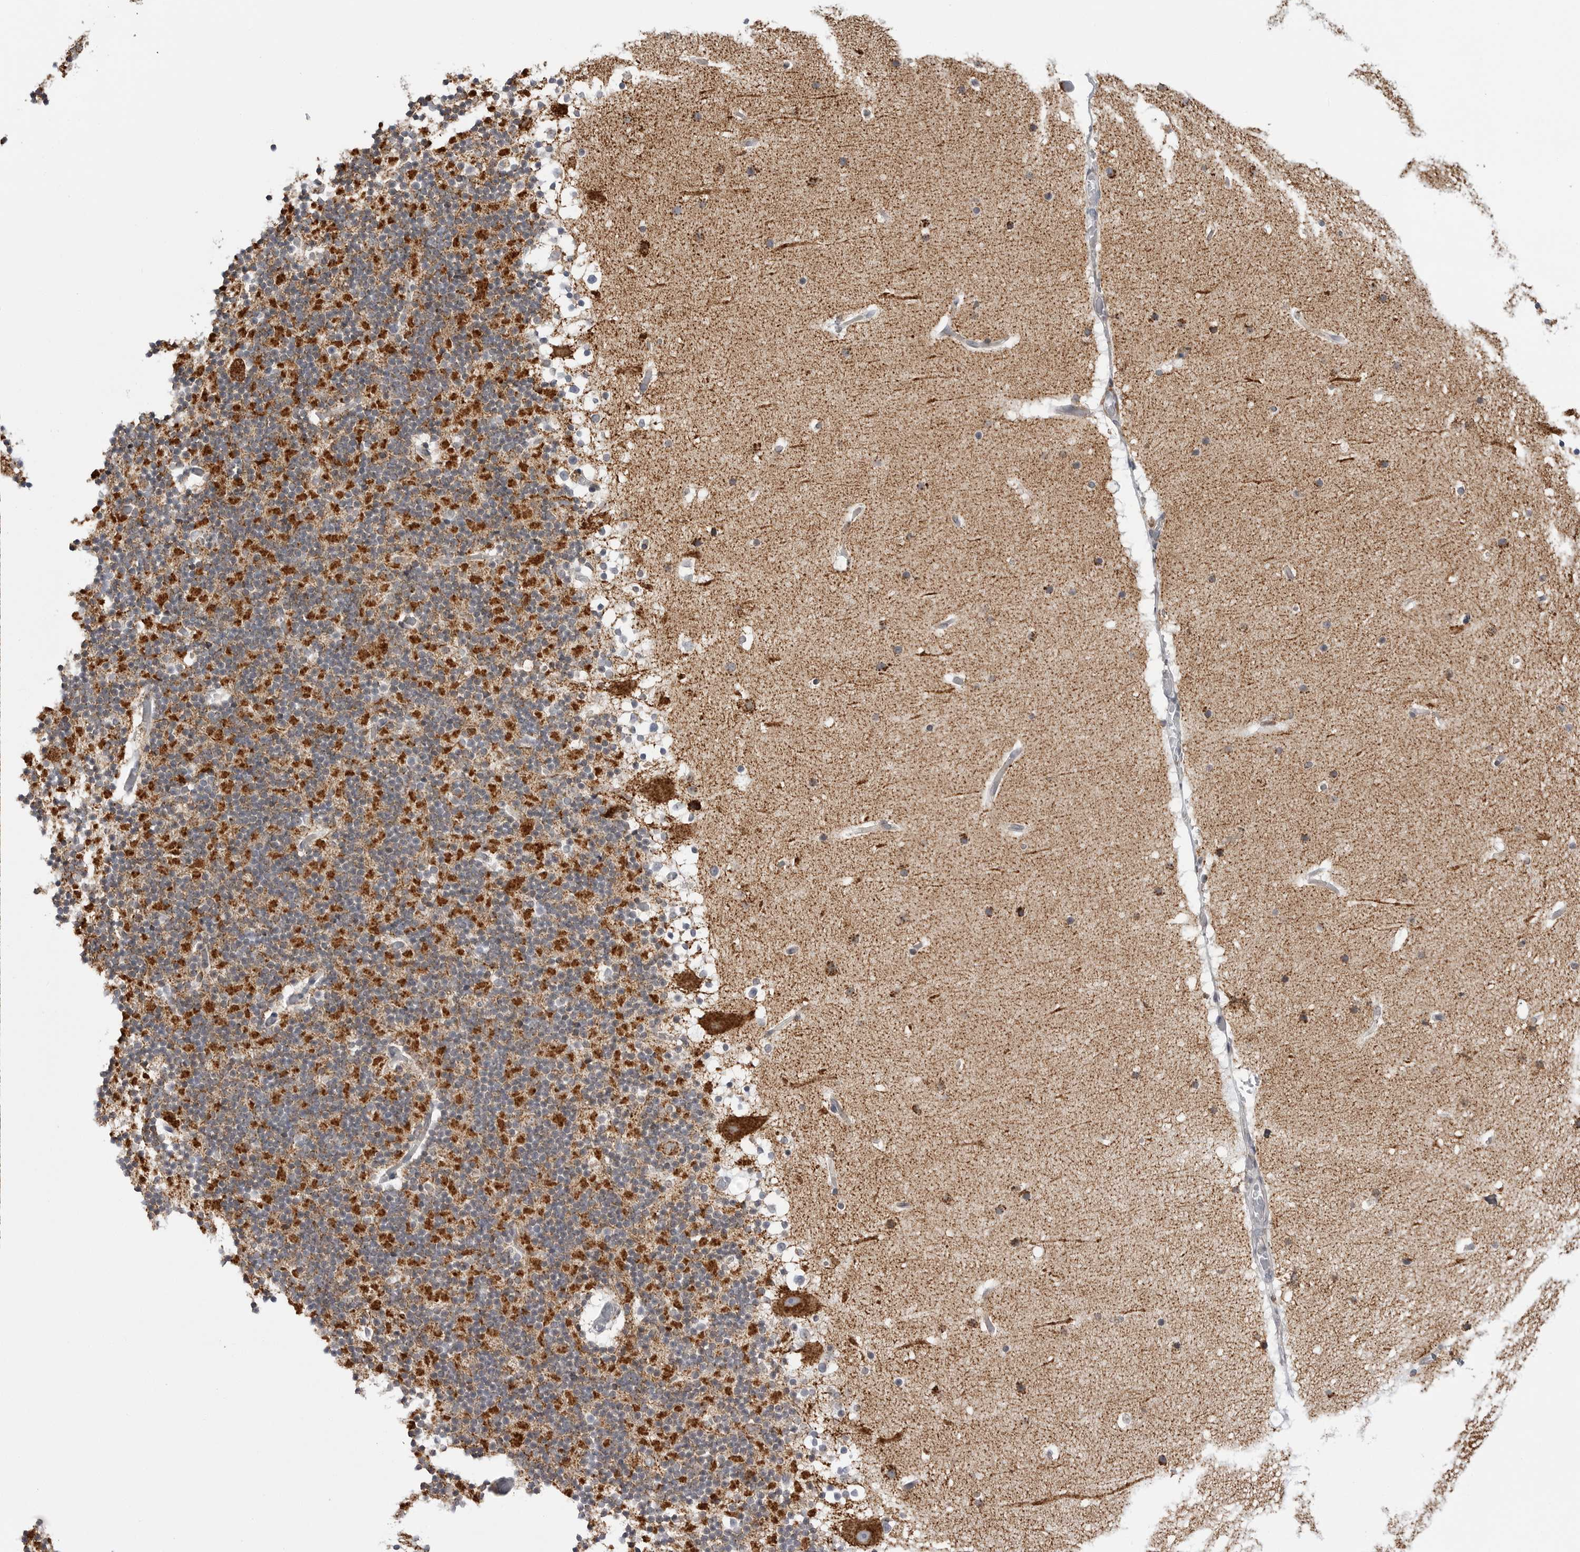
{"staining": {"intensity": "strong", "quantity": "<25%", "location": "cytoplasmic/membranous"}, "tissue": "cerebellum", "cell_type": "Cells in granular layer", "image_type": "normal", "snomed": [{"axis": "morphology", "description": "Normal tissue, NOS"}, {"axis": "topography", "description": "Cerebellum"}], "caption": "This photomicrograph shows immunohistochemistry staining of unremarkable cerebellum, with medium strong cytoplasmic/membranous expression in approximately <25% of cells in granular layer.", "gene": "COX5A", "patient": {"sex": "male", "age": 57}}